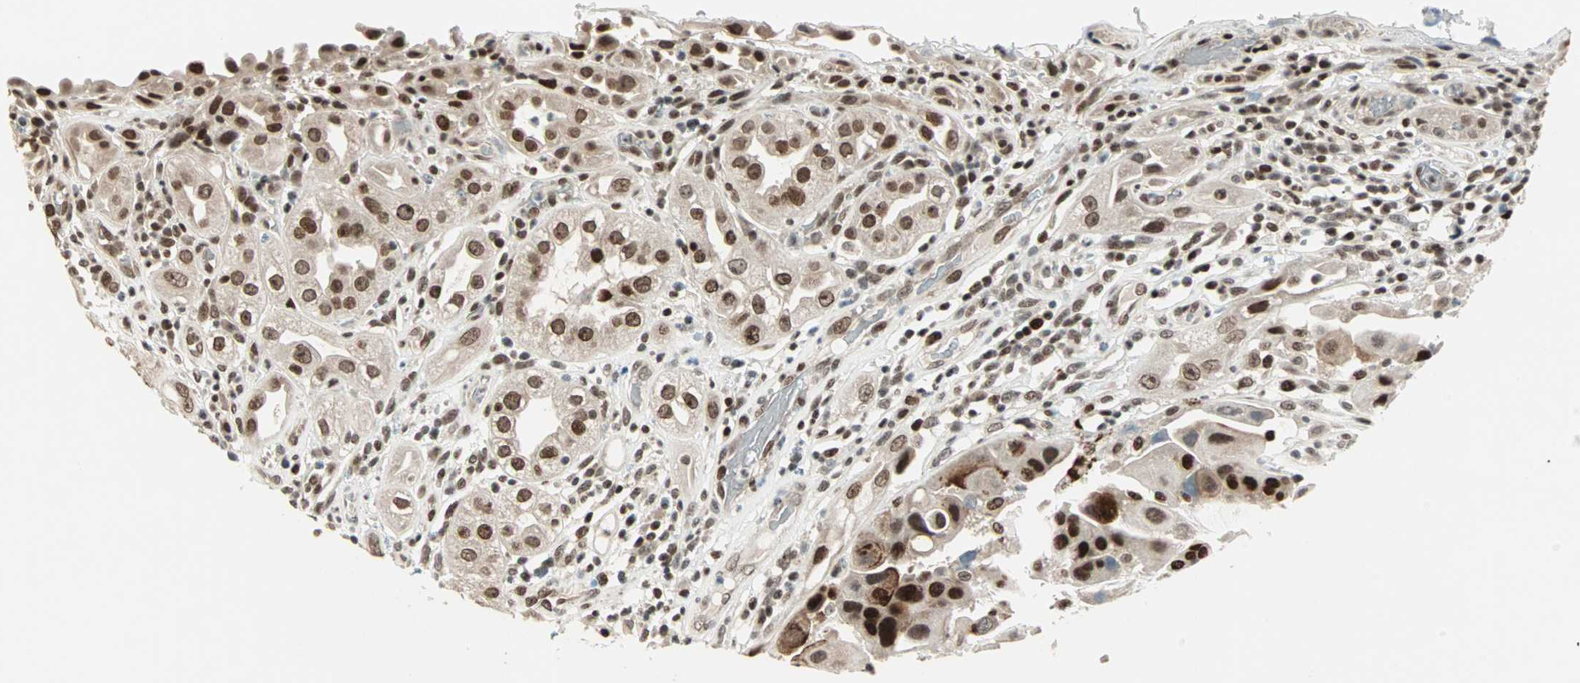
{"staining": {"intensity": "strong", "quantity": "25%-75%", "location": "nuclear"}, "tissue": "urothelial cancer", "cell_type": "Tumor cells", "image_type": "cancer", "snomed": [{"axis": "morphology", "description": "Urothelial carcinoma, High grade"}, {"axis": "topography", "description": "Urinary bladder"}], "caption": "Tumor cells demonstrate strong nuclear positivity in approximately 25%-75% of cells in urothelial cancer.", "gene": "MDC1", "patient": {"sex": "female", "age": 64}}